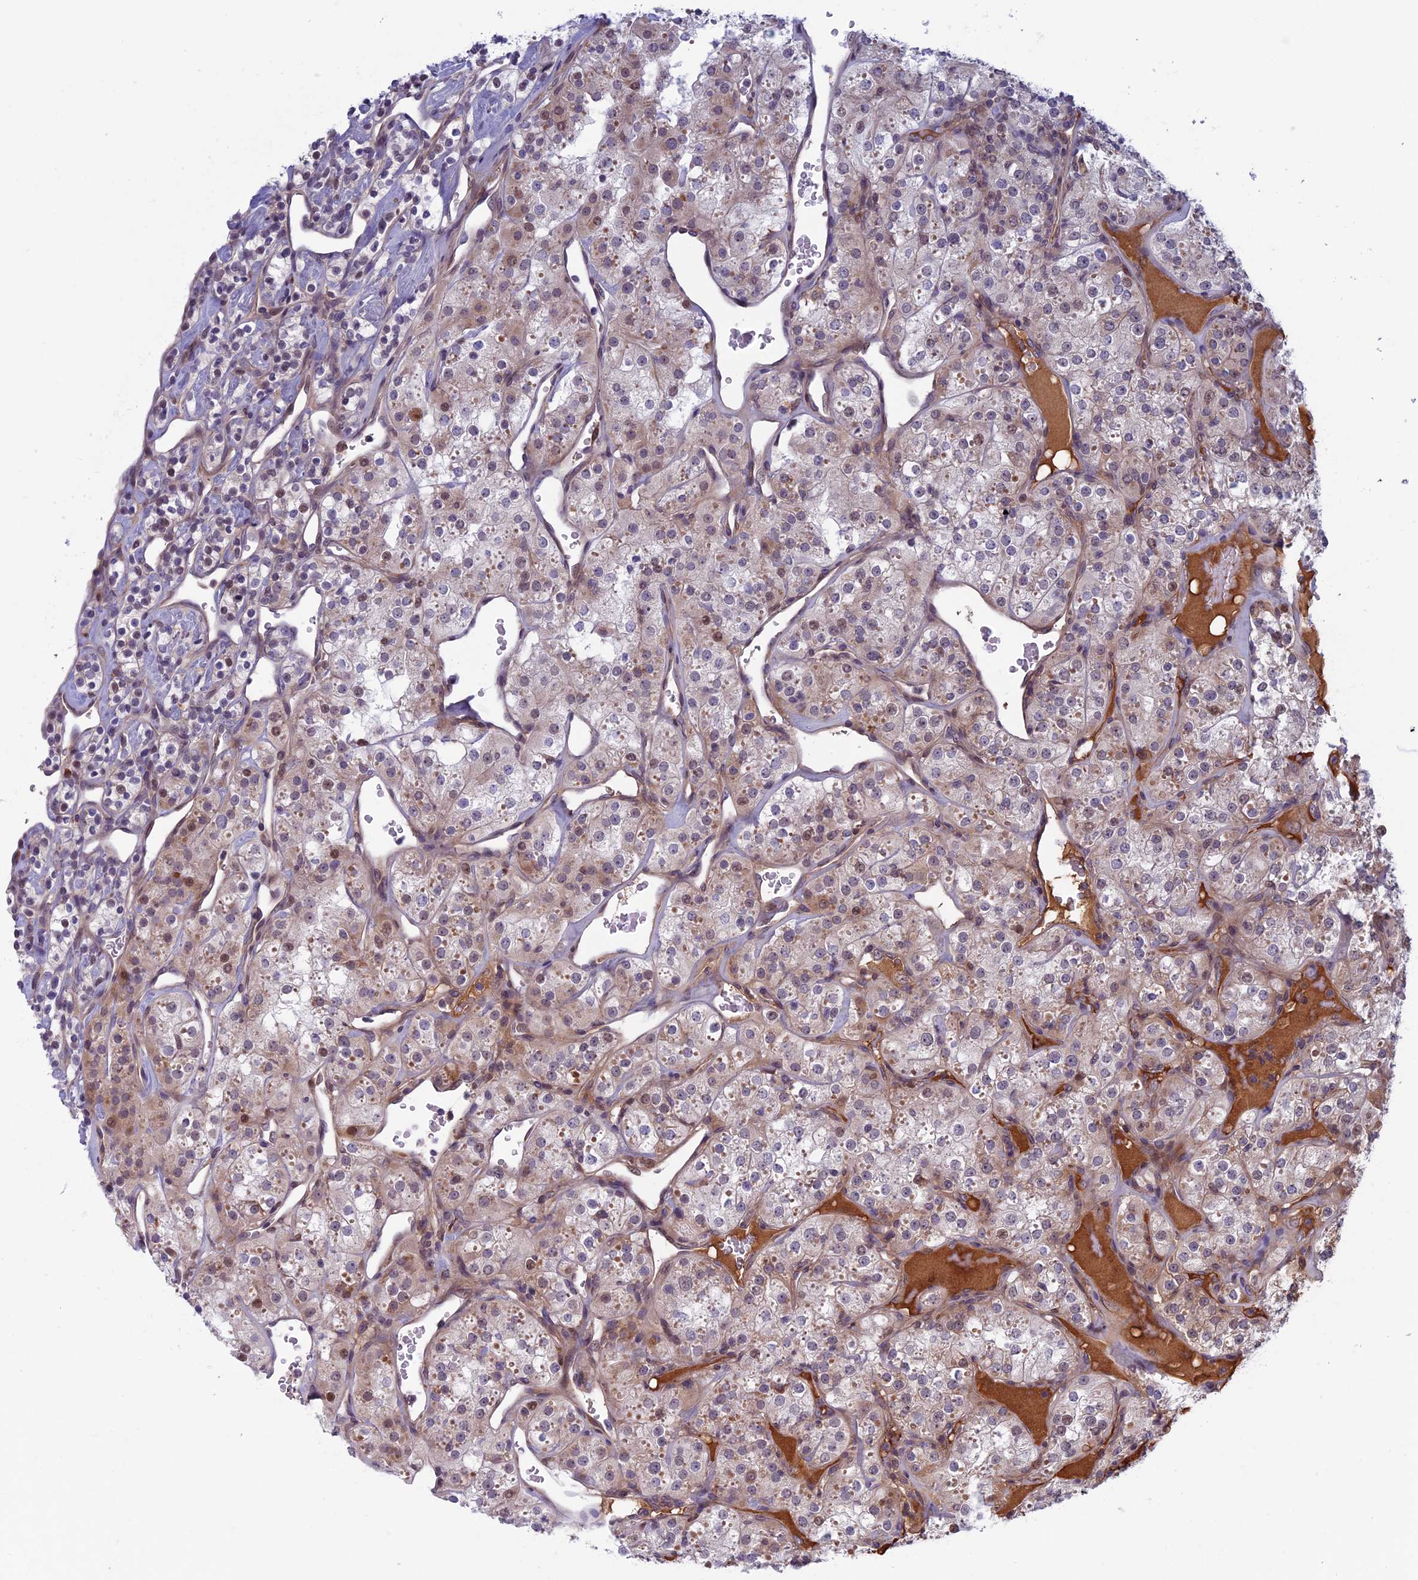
{"staining": {"intensity": "weak", "quantity": "25%-75%", "location": "cytoplasmic/membranous"}, "tissue": "renal cancer", "cell_type": "Tumor cells", "image_type": "cancer", "snomed": [{"axis": "morphology", "description": "Adenocarcinoma, NOS"}, {"axis": "topography", "description": "Kidney"}], "caption": "Immunohistochemical staining of adenocarcinoma (renal) demonstrates weak cytoplasmic/membranous protein staining in approximately 25%-75% of tumor cells.", "gene": "FADS1", "patient": {"sex": "male", "age": 77}}